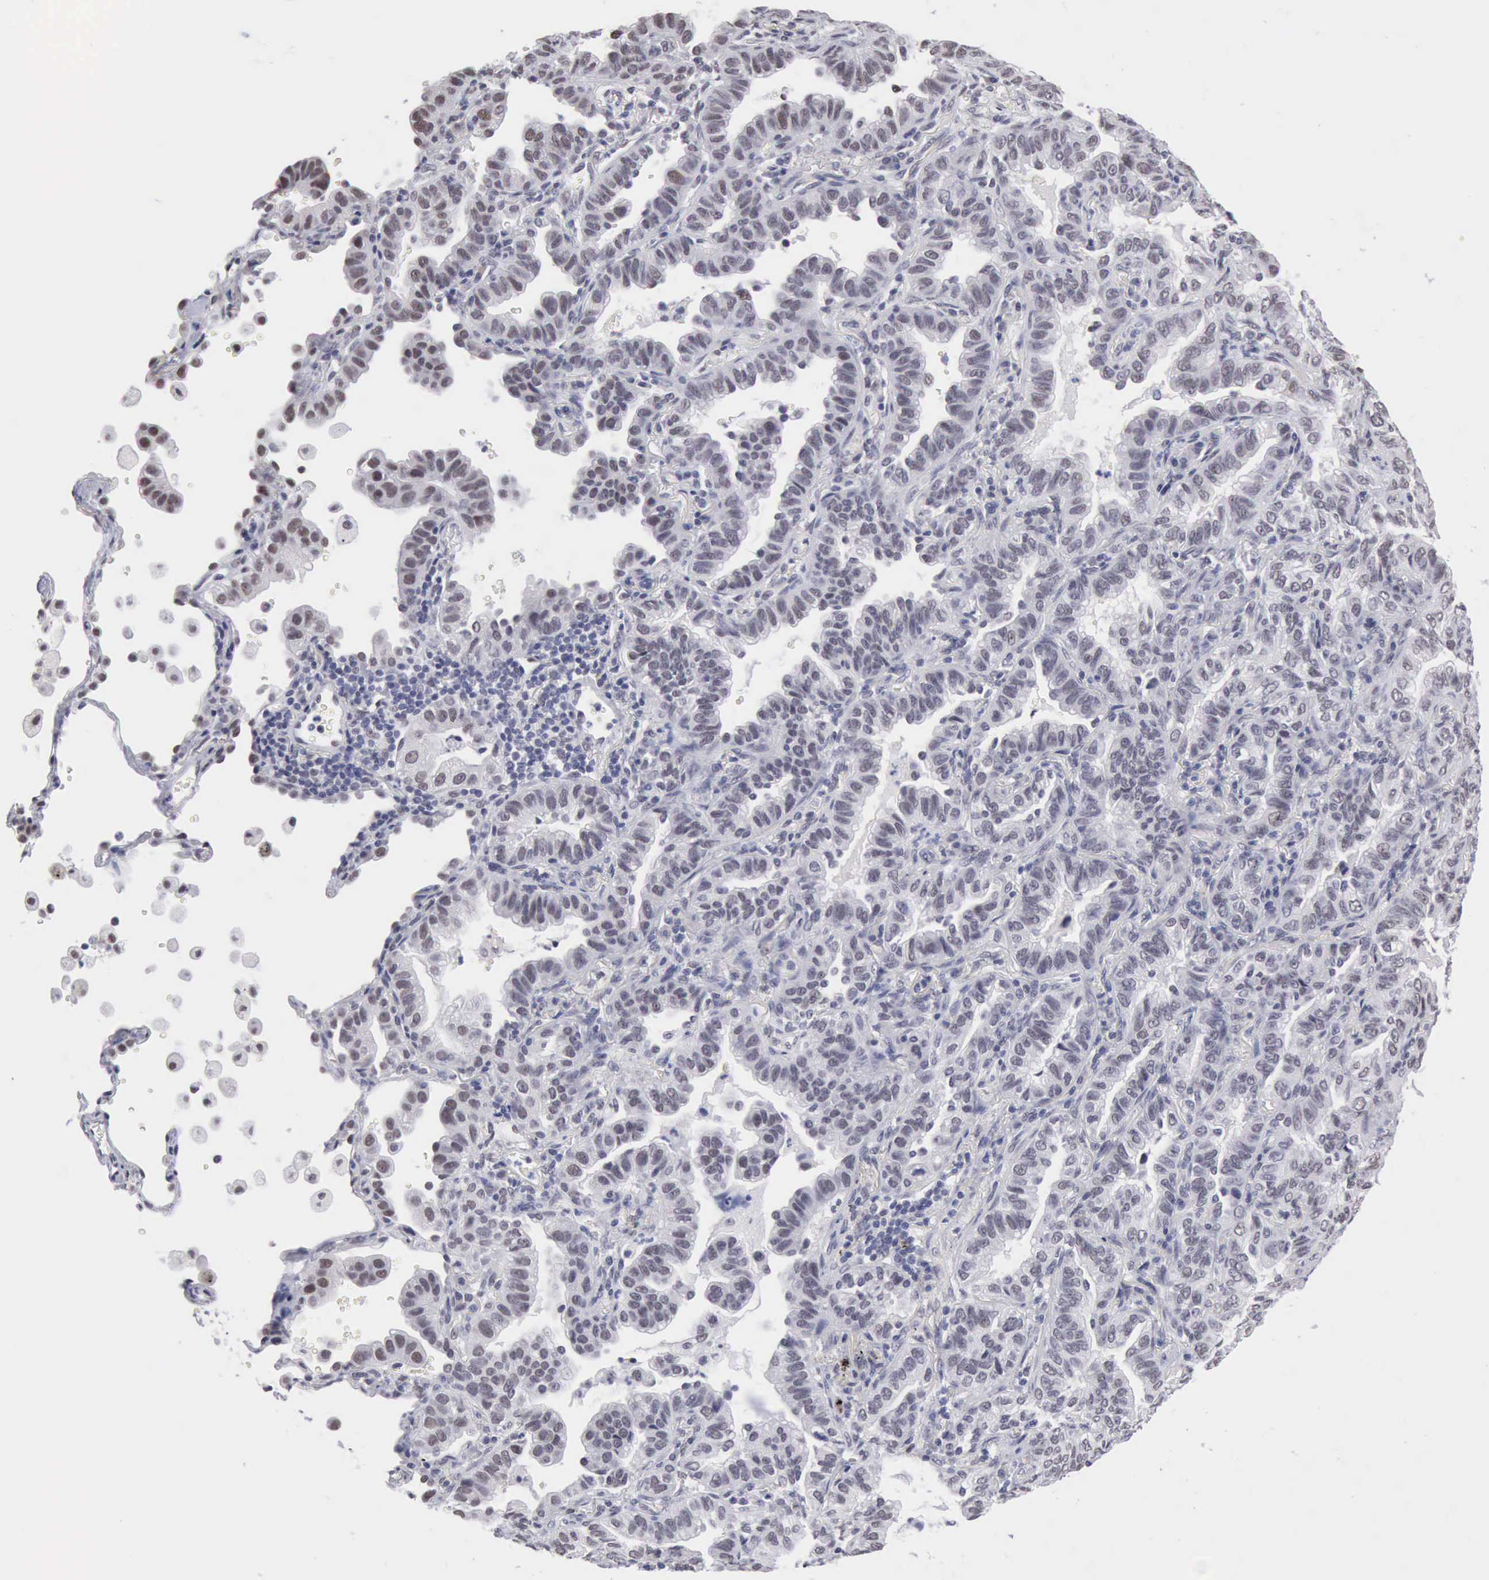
{"staining": {"intensity": "weak", "quantity": "<25%", "location": "nuclear"}, "tissue": "lung cancer", "cell_type": "Tumor cells", "image_type": "cancer", "snomed": [{"axis": "morphology", "description": "Adenocarcinoma, NOS"}, {"axis": "topography", "description": "Lung"}], "caption": "Human lung cancer stained for a protein using immunohistochemistry (IHC) displays no staining in tumor cells.", "gene": "TAF1", "patient": {"sex": "female", "age": 50}}